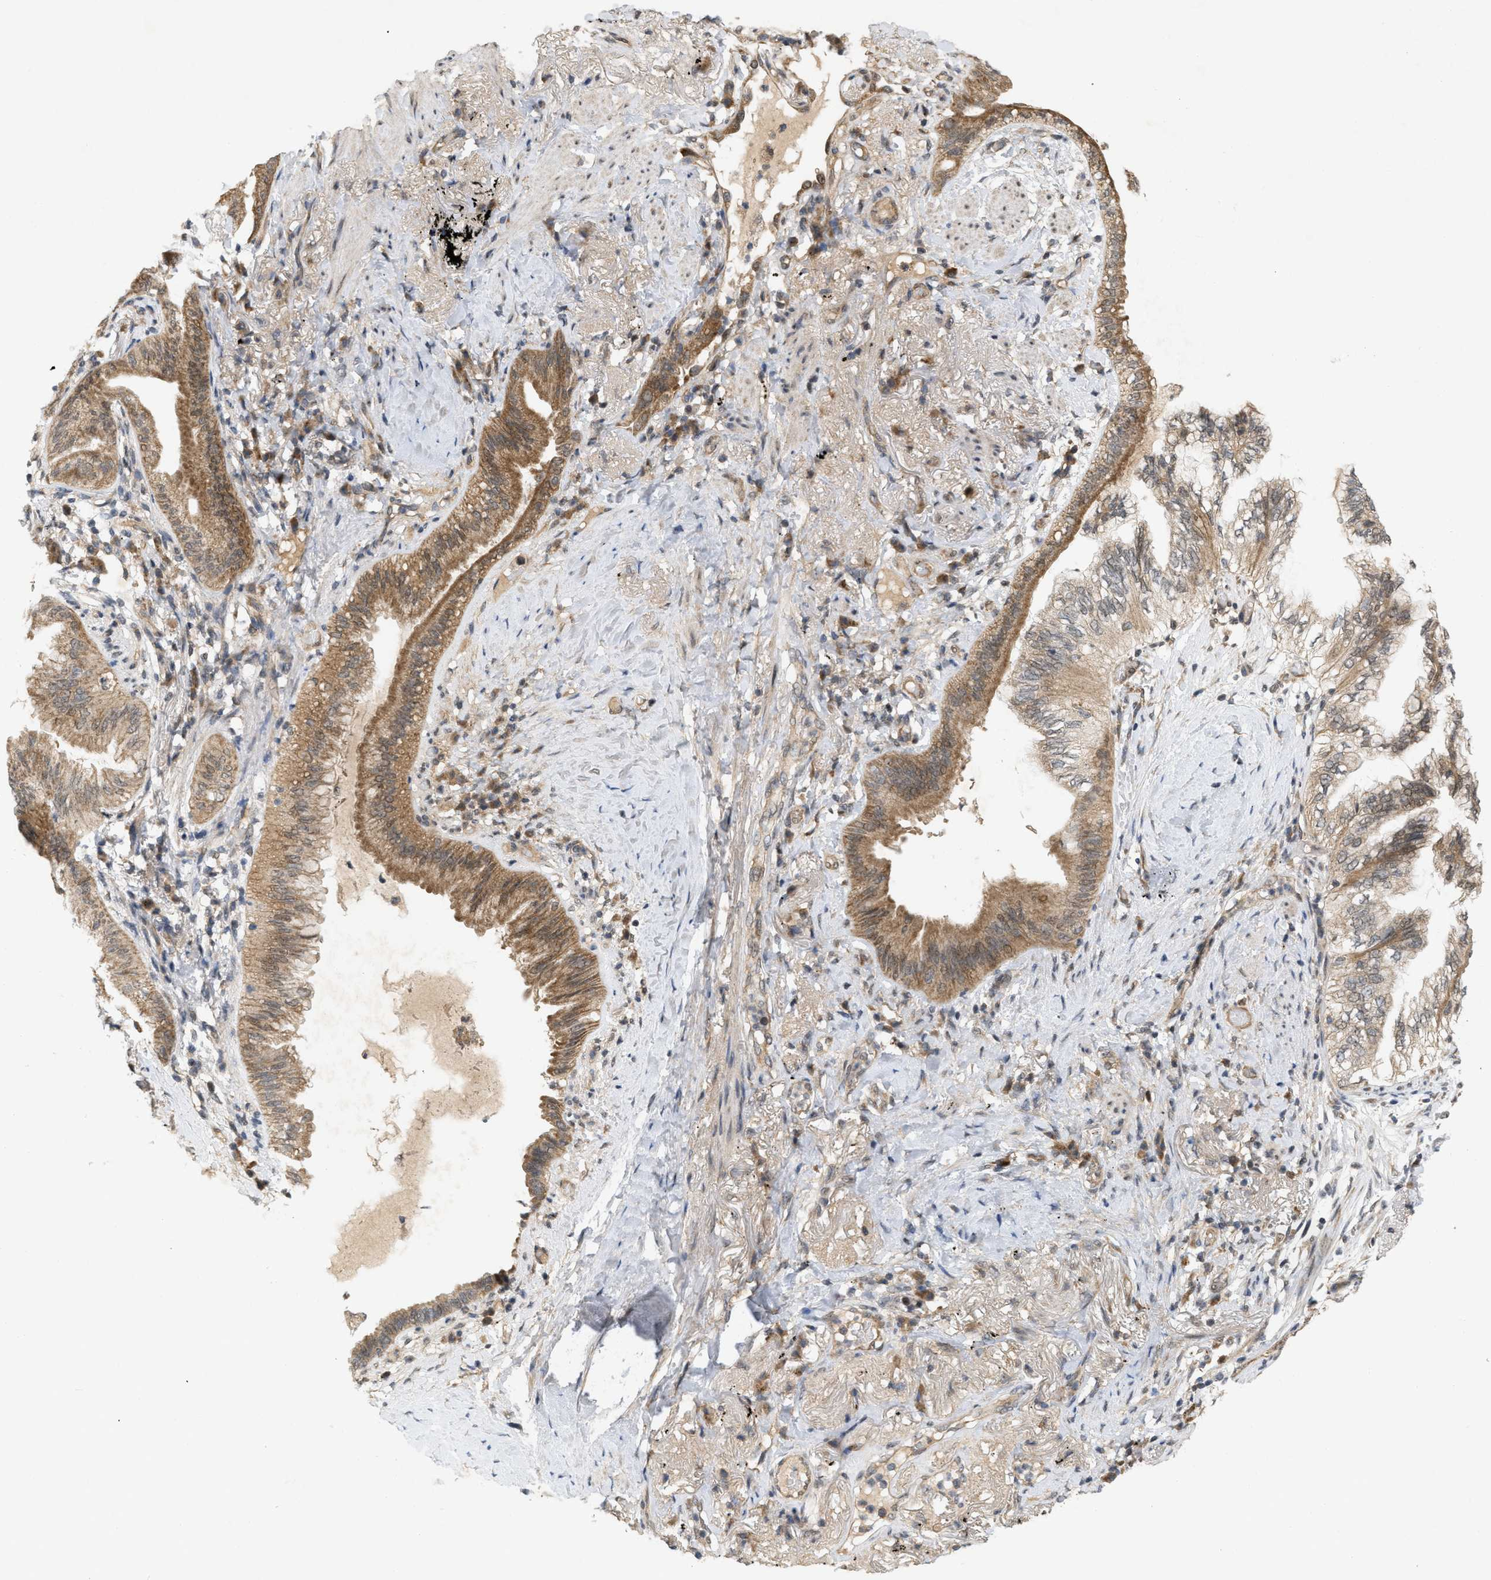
{"staining": {"intensity": "moderate", "quantity": ">75%", "location": "cytoplasmic/membranous"}, "tissue": "lung cancer", "cell_type": "Tumor cells", "image_type": "cancer", "snomed": [{"axis": "morphology", "description": "Normal tissue, NOS"}, {"axis": "morphology", "description": "Adenocarcinoma, NOS"}, {"axis": "topography", "description": "Bronchus"}, {"axis": "topography", "description": "Lung"}], "caption": "A brown stain shows moderate cytoplasmic/membranous positivity of a protein in lung cancer tumor cells.", "gene": "PRKD1", "patient": {"sex": "female", "age": 70}}